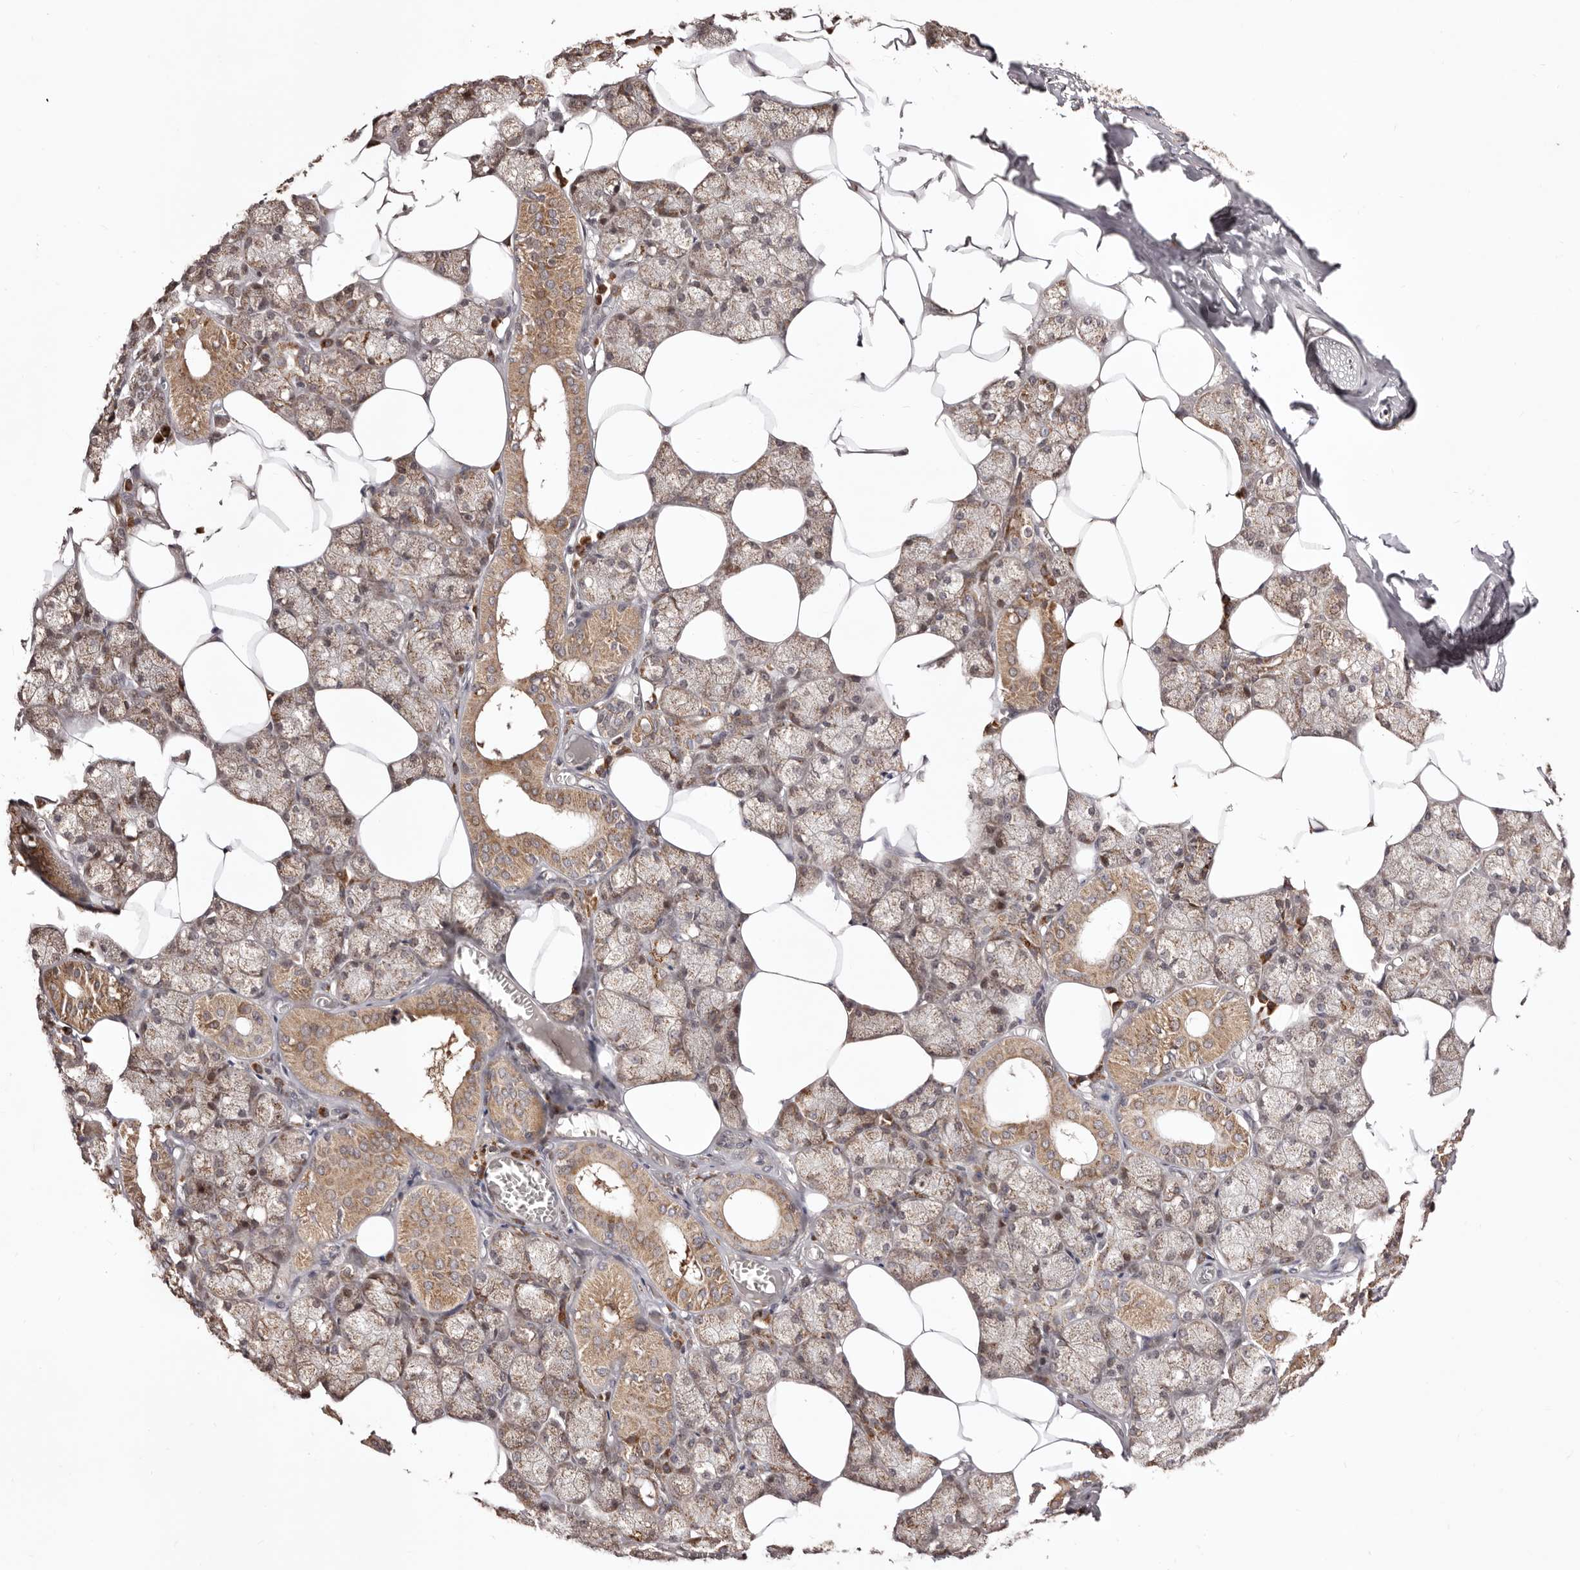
{"staining": {"intensity": "moderate", "quantity": ">75%", "location": "cytoplasmic/membranous"}, "tissue": "salivary gland", "cell_type": "Glandular cells", "image_type": "normal", "snomed": [{"axis": "morphology", "description": "Normal tissue, NOS"}, {"axis": "topography", "description": "Salivary gland"}], "caption": "Protein expression analysis of benign human salivary gland reveals moderate cytoplasmic/membranous staining in approximately >75% of glandular cells.", "gene": "EGR3", "patient": {"sex": "male", "age": 62}}